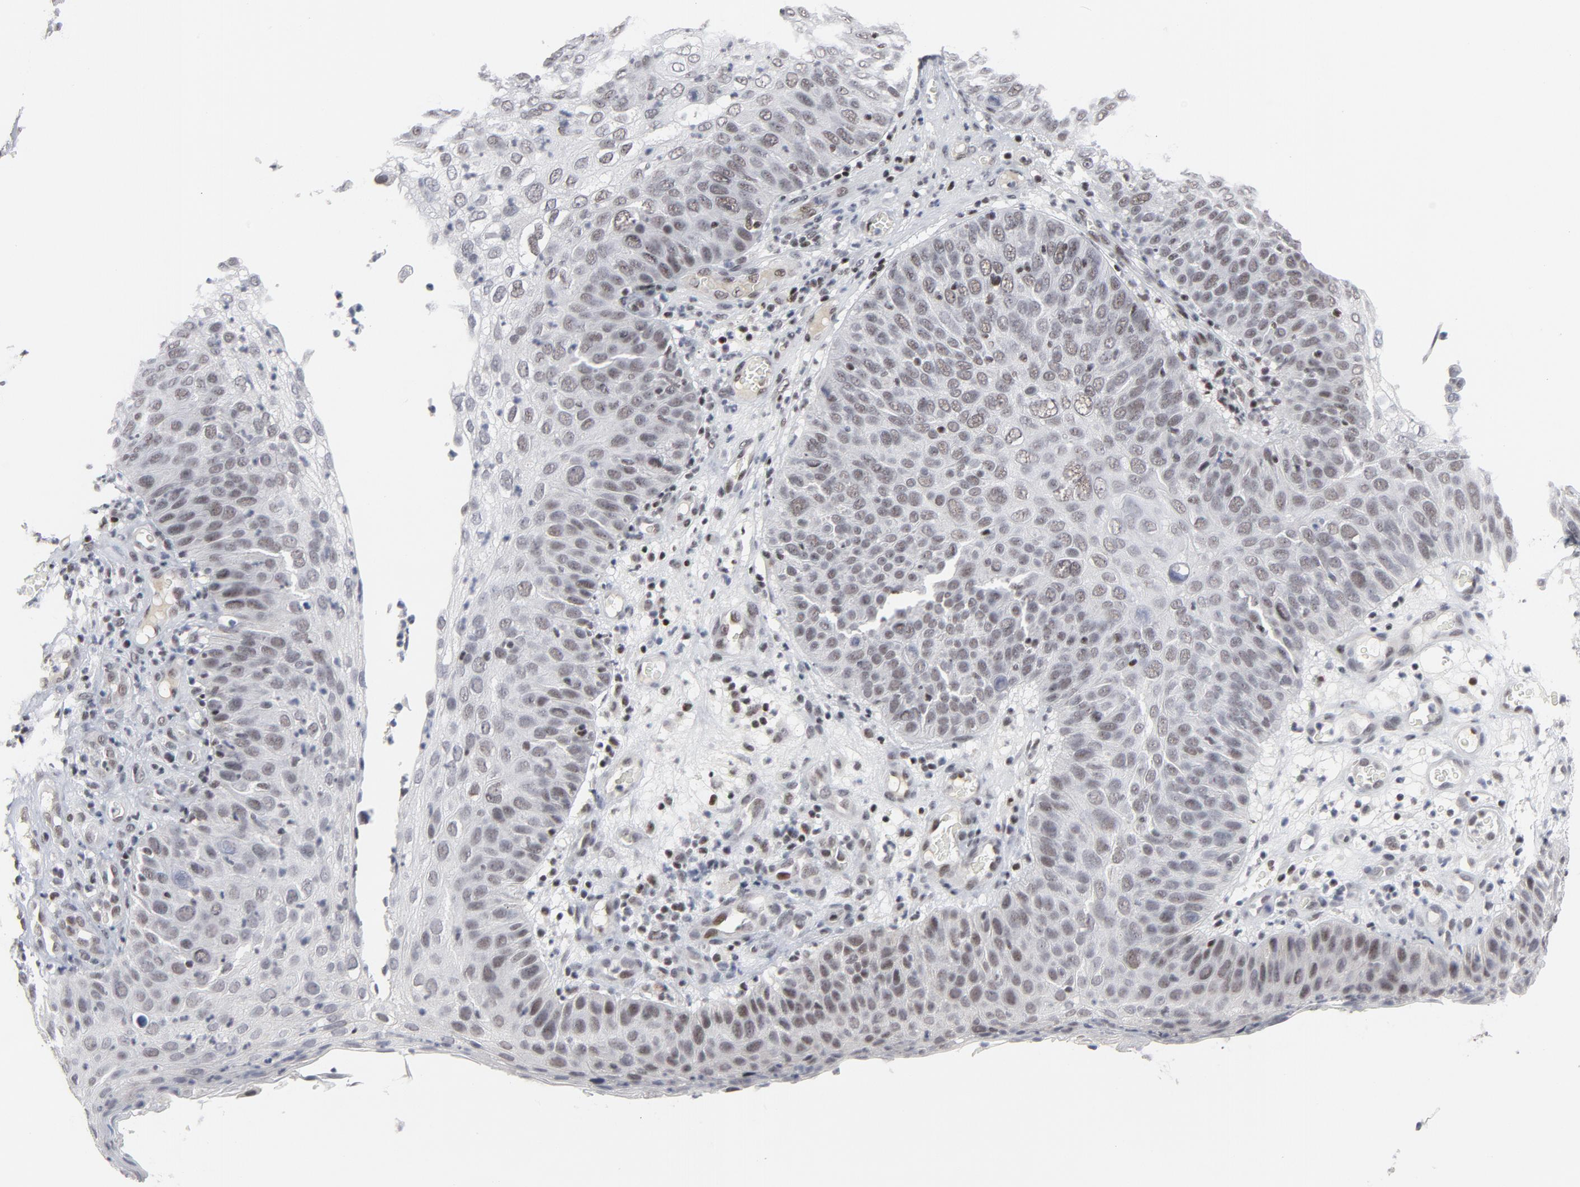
{"staining": {"intensity": "weak", "quantity": ">75%", "location": "nuclear"}, "tissue": "skin cancer", "cell_type": "Tumor cells", "image_type": "cancer", "snomed": [{"axis": "morphology", "description": "Squamous cell carcinoma, NOS"}, {"axis": "topography", "description": "Skin"}], "caption": "Weak nuclear positivity is seen in approximately >75% of tumor cells in squamous cell carcinoma (skin). (Brightfield microscopy of DAB IHC at high magnification).", "gene": "GABPA", "patient": {"sex": "male", "age": 87}}